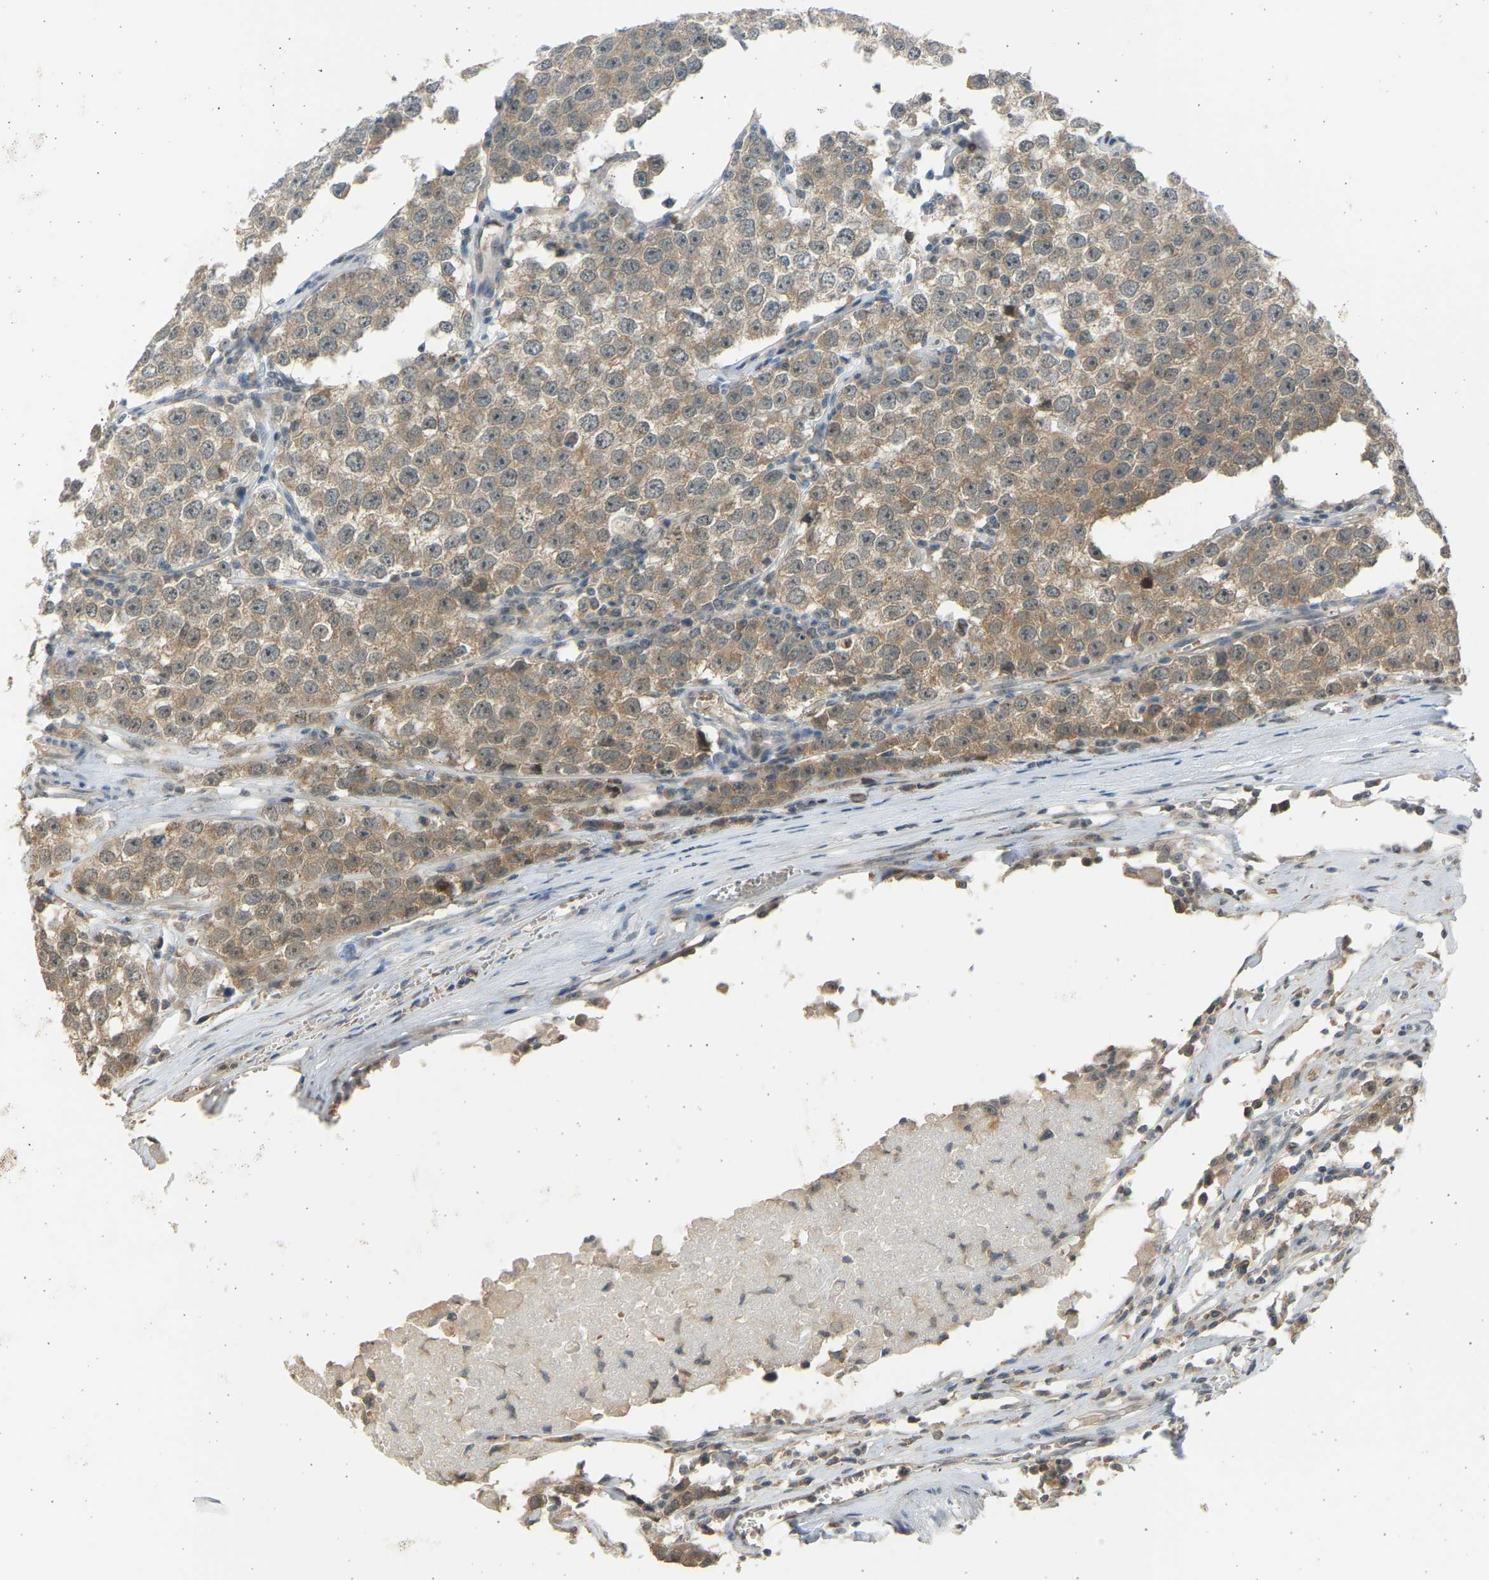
{"staining": {"intensity": "weak", "quantity": "25%-75%", "location": "cytoplasmic/membranous,nuclear"}, "tissue": "testis cancer", "cell_type": "Tumor cells", "image_type": "cancer", "snomed": [{"axis": "morphology", "description": "Seminoma, NOS"}, {"axis": "morphology", "description": "Carcinoma, Embryonal, NOS"}, {"axis": "topography", "description": "Testis"}], "caption": "Protein staining displays weak cytoplasmic/membranous and nuclear positivity in approximately 25%-75% of tumor cells in testis embryonal carcinoma.", "gene": "BIRC2", "patient": {"sex": "male", "age": 52}}